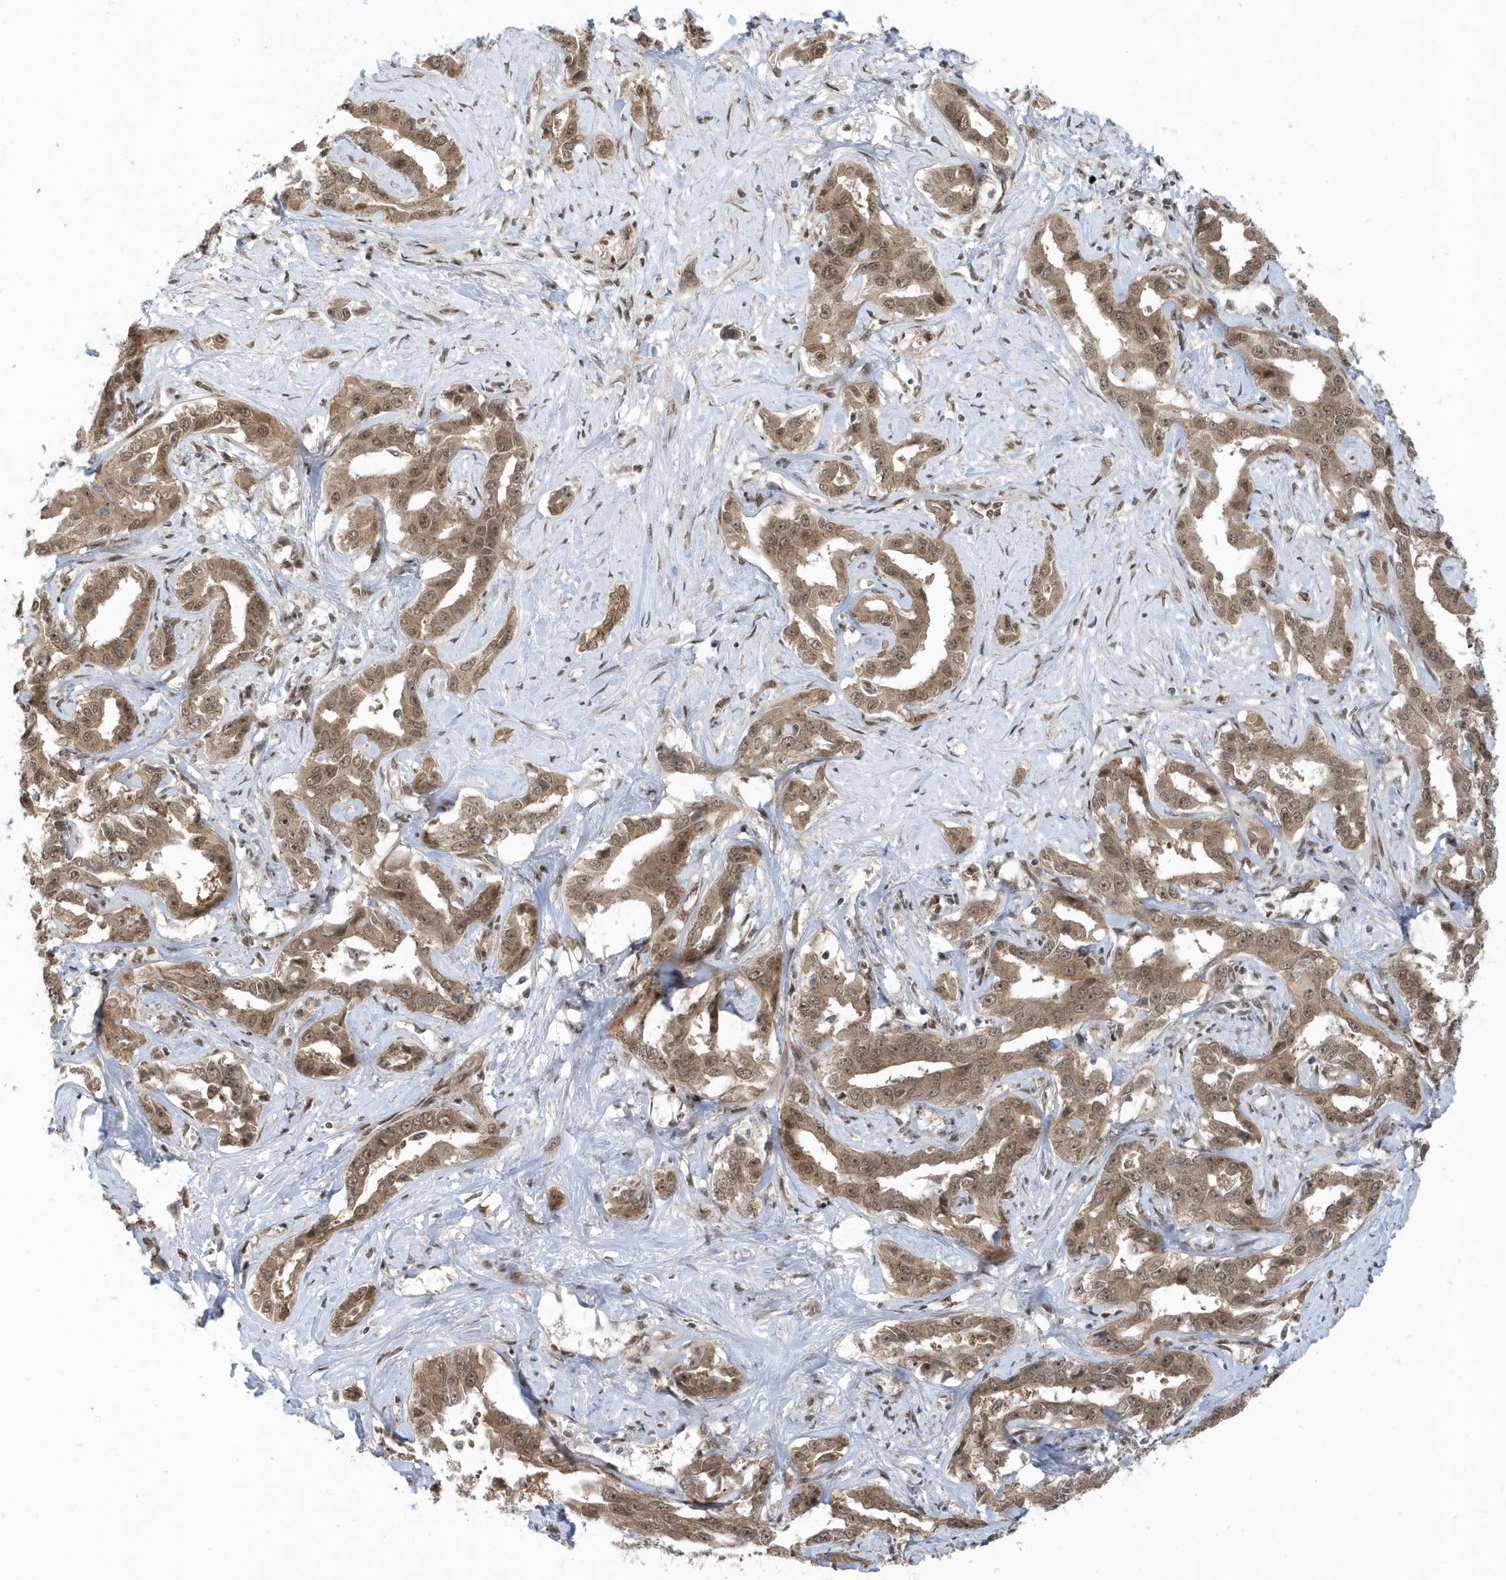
{"staining": {"intensity": "moderate", "quantity": ">75%", "location": "cytoplasmic/membranous,nuclear"}, "tissue": "liver cancer", "cell_type": "Tumor cells", "image_type": "cancer", "snomed": [{"axis": "morphology", "description": "Cholangiocarcinoma"}, {"axis": "topography", "description": "Liver"}], "caption": "Protein analysis of liver cholangiocarcinoma tissue displays moderate cytoplasmic/membranous and nuclear staining in approximately >75% of tumor cells. (Stains: DAB (3,3'-diaminobenzidine) in brown, nuclei in blue, Microscopy: brightfield microscopy at high magnification).", "gene": "USP53", "patient": {"sex": "male", "age": 59}}